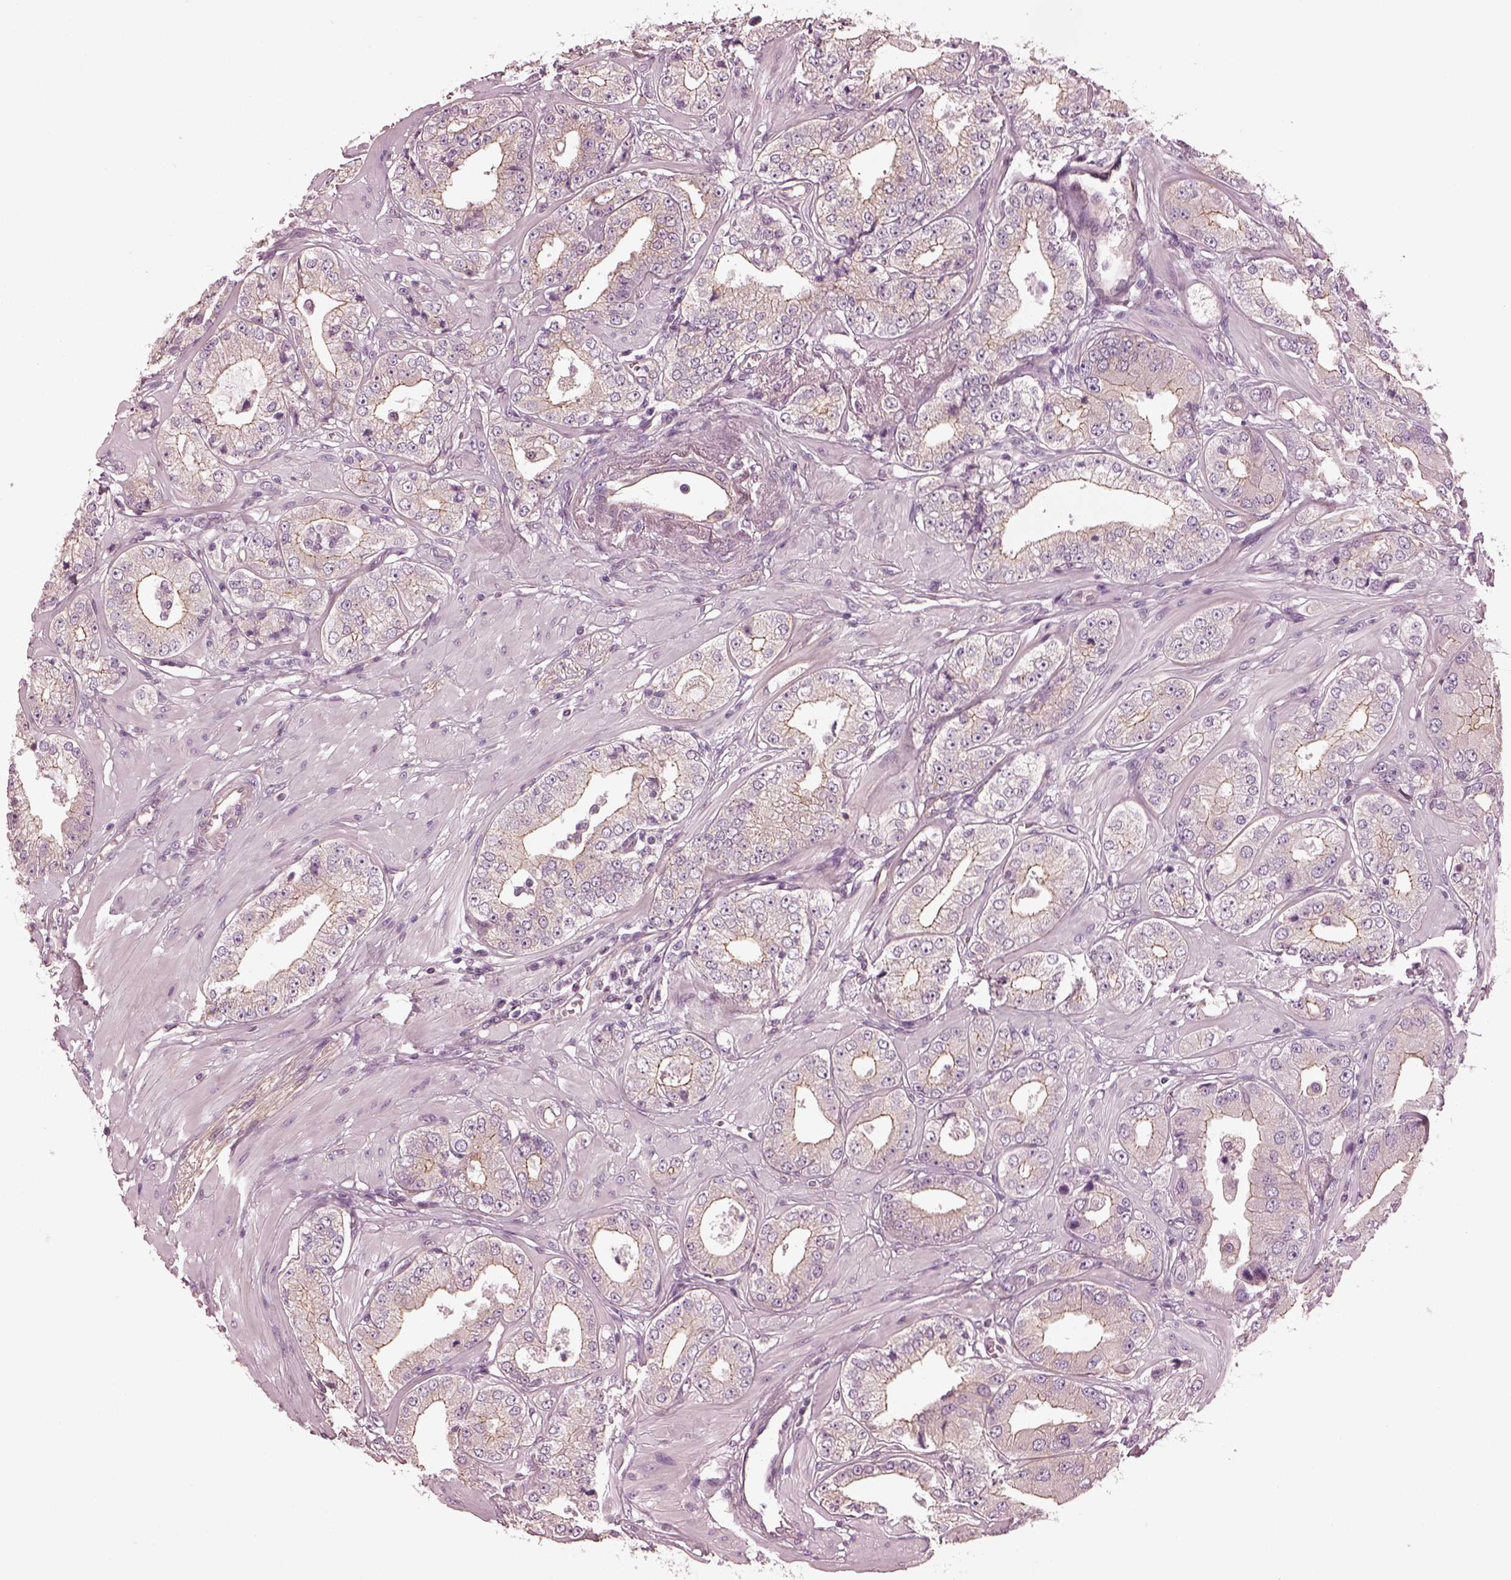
{"staining": {"intensity": "weak", "quantity": ">75%", "location": "cytoplasmic/membranous"}, "tissue": "prostate cancer", "cell_type": "Tumor cells", "image_type": "cancer", "snomed": [{"axis": "morphology", "description": "Adenocarcinoma, Low grade"}, {"axis": "topography", "description": "Prostate"}], "caption": "This micrograph exhibits immunohistochemistry (IHC) staining of human low-grade adenocarcinoma (prostate), with low weak cytoplasmic/membranous expression in about >75% of tumor cells.", "gene": "ODAD1", "patient": {"sex": "male", "age": 60}}